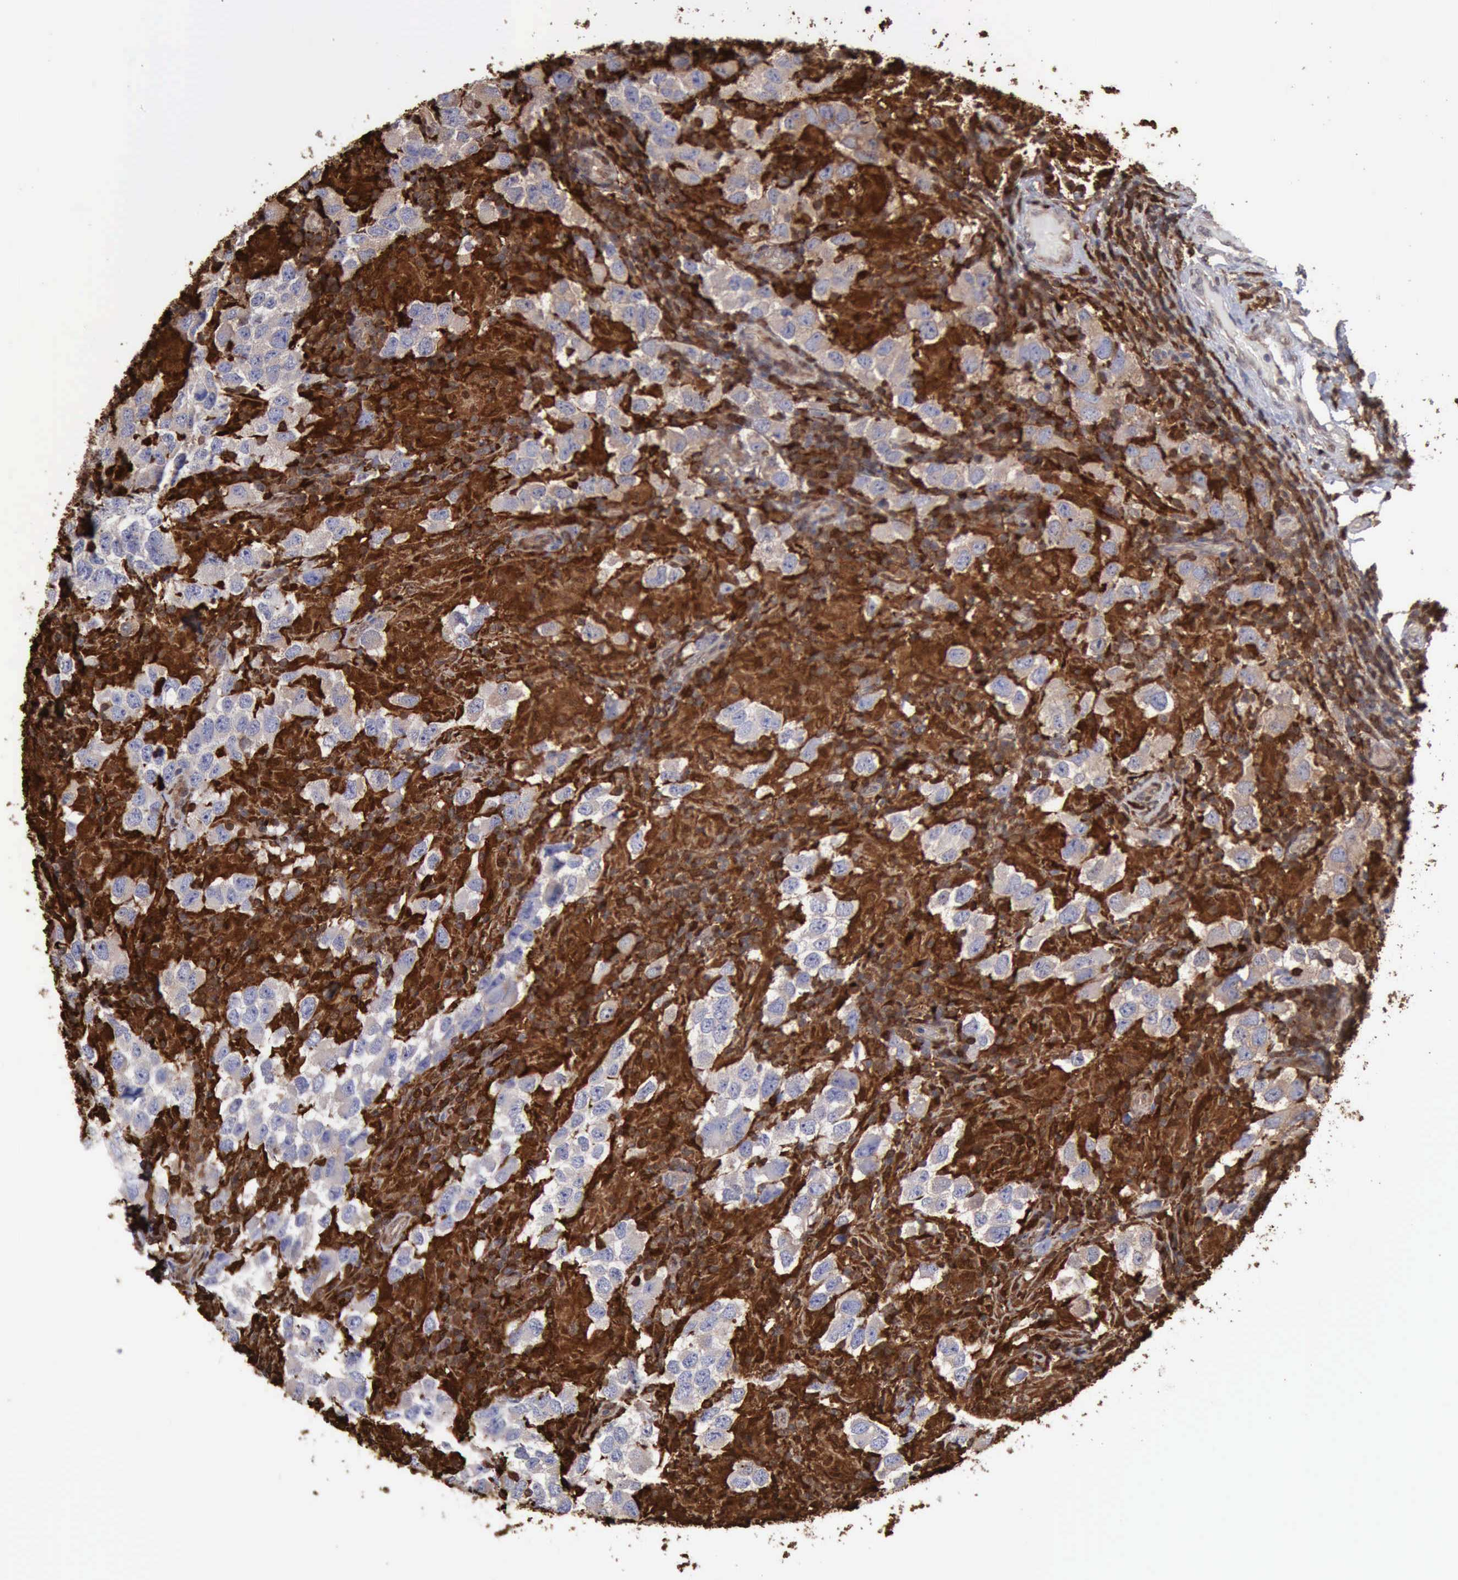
{"staining": {"intensity": "negative", "quantity": "none", "location": "none"}, "tissue": "testis cancer", "cell_type": "Tumor cells", "image_type": "cancer", "snomed": [{"axis": "morphology", "description": "Carcinoma, Embryonal, NOS"}, {"axis": "topography", "description": "Testis"}], "caption": "The immunohistochemistry micrograph has no significant positivity in tumor cells of testis cancer tissue.", "gene": "STAT1", "patient": {"sex": "male", "age": 21}}